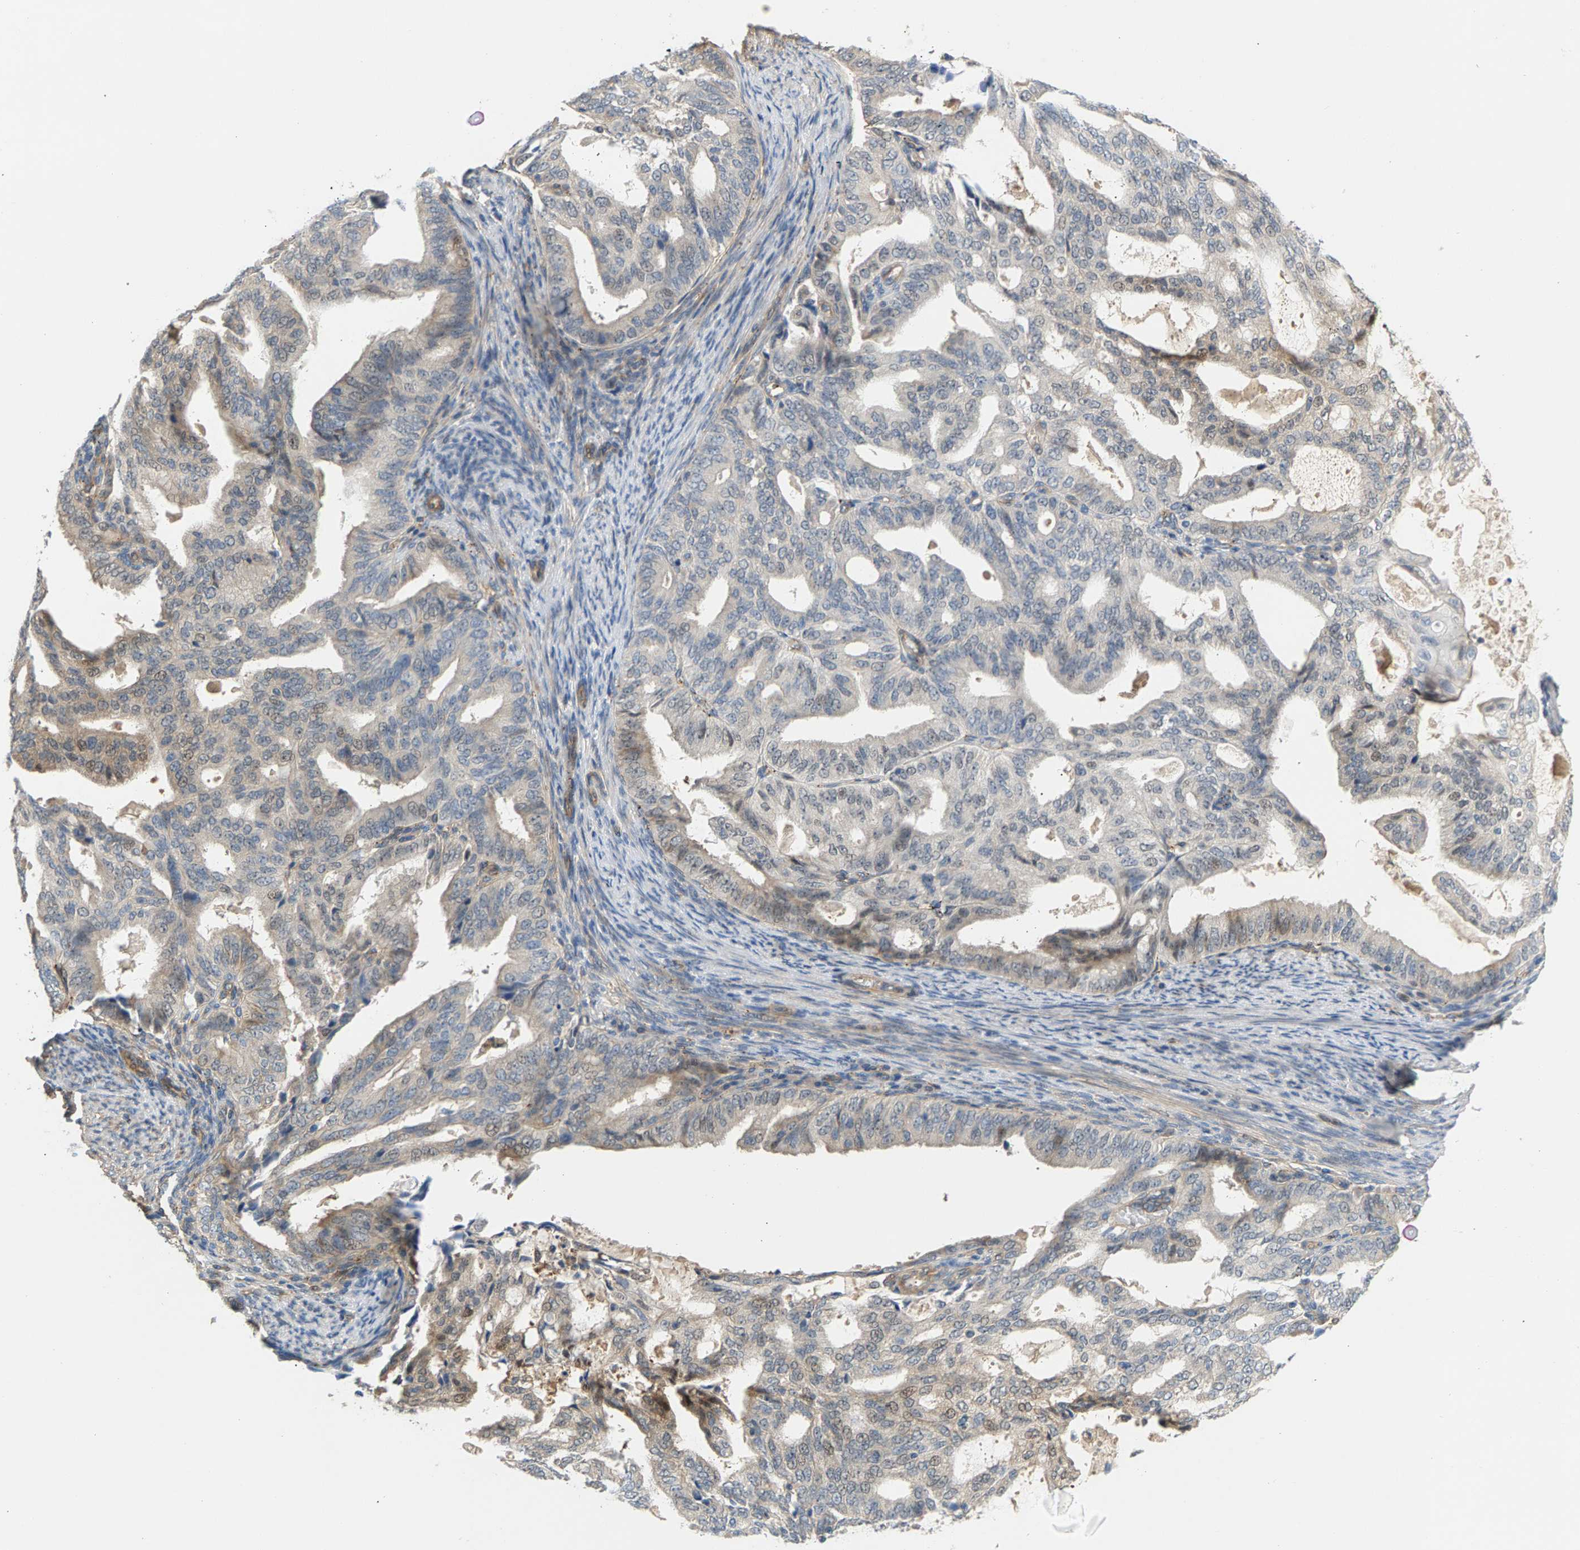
{"staining": {"intensity": "weak", "quantity": "<25%", "location": "cytoplasmic/membranous,nuclear"}, "tissue": "endometrial cancer", "cell_type": "Tumor cells", "image_type": "cancer", "snomed": [{"axis": "morphology", "description": "Adenocarcinoma, NOS"}, {"axis": "topography", "description": "Endometrium"}], "caption": "Tumor cells are negative for protein expression in human endometrial cancer (adenocarcinoma).", "gene": "KRTAP27-1", "patient": {"sex": "female", "age": 58}}